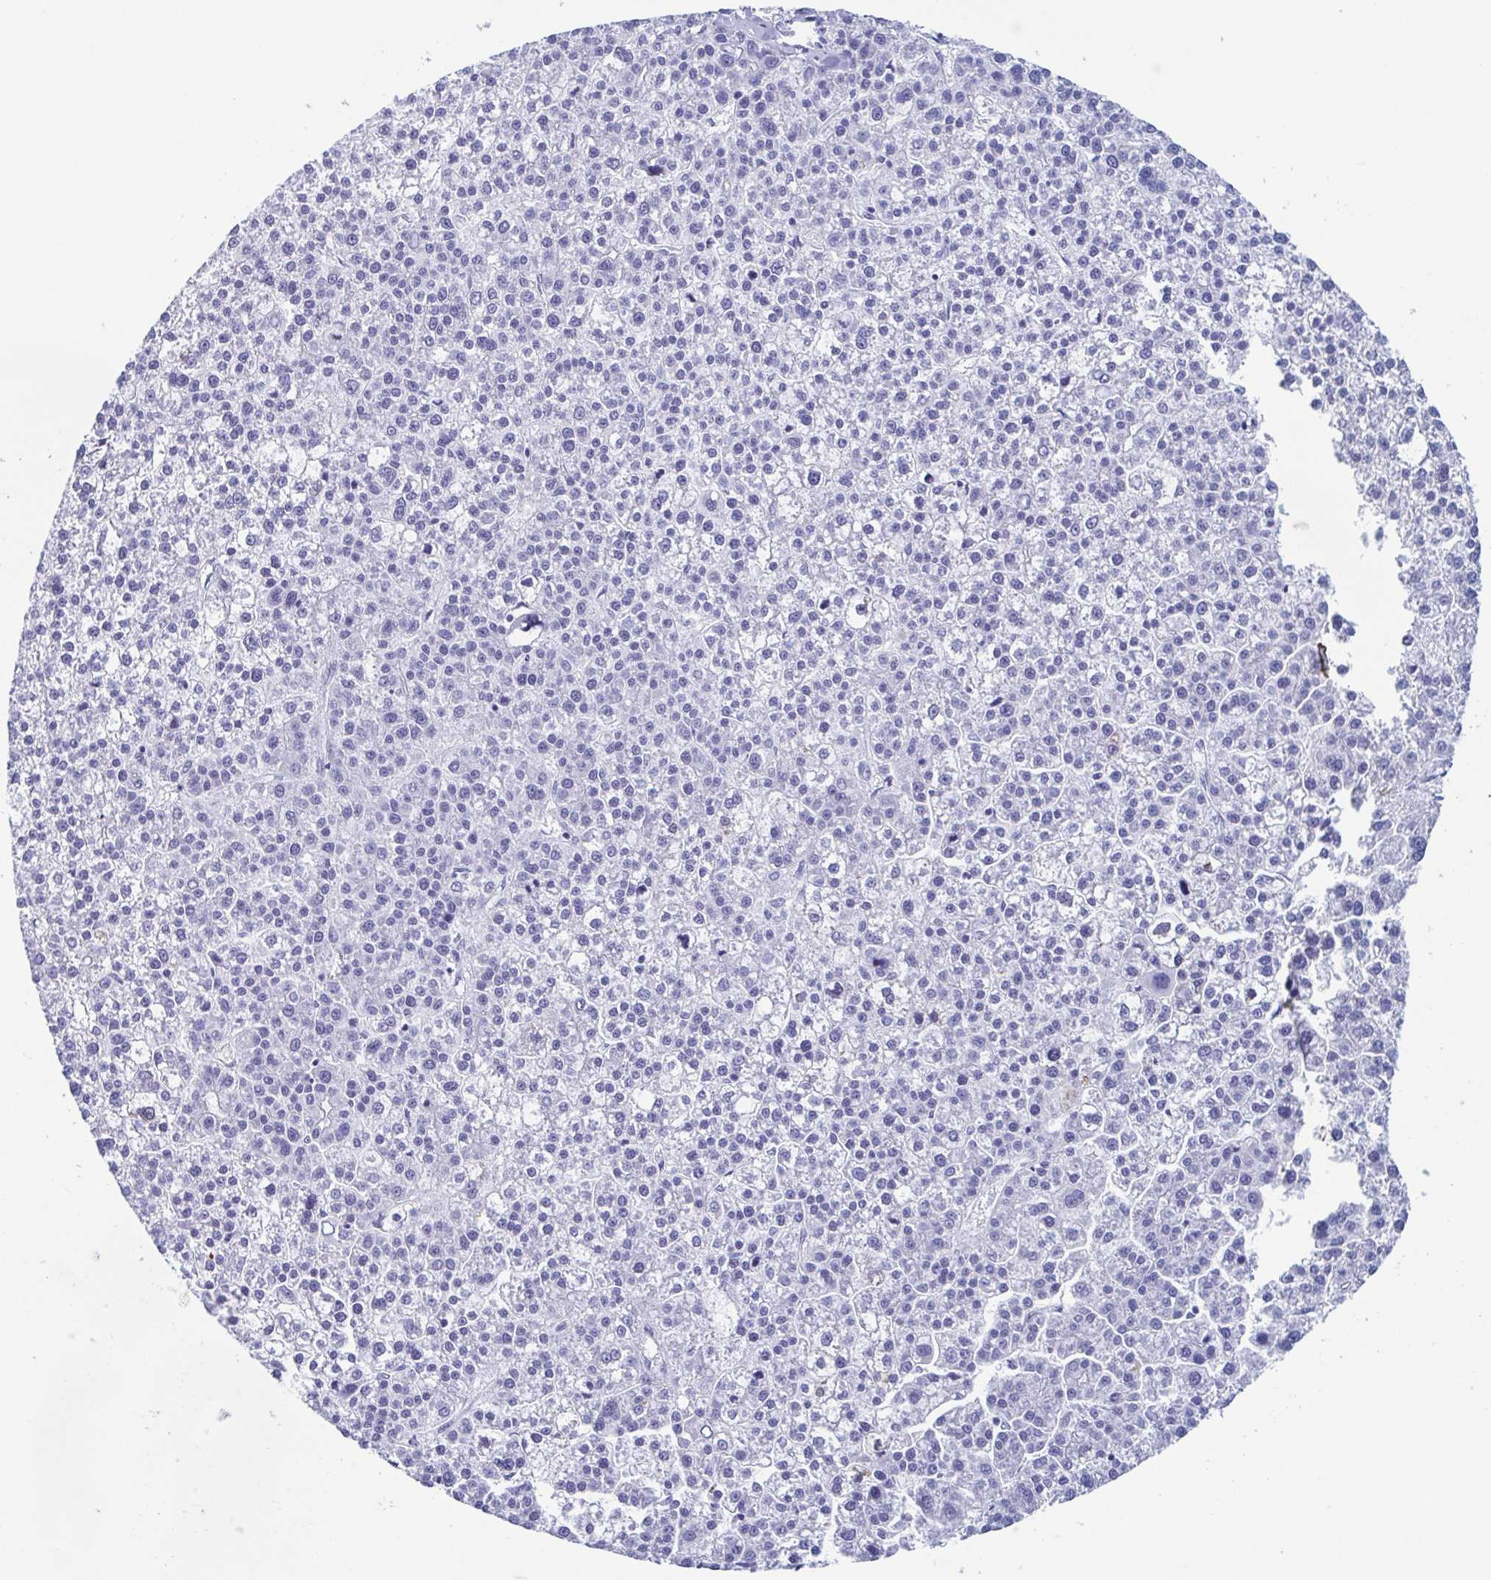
{"staining": {"intensity": "negative", "quantity": "none", "location": "none"}, "tissue": "liver cancer", "cell_type": "Tumor cells", "image_type": "cancer", "snomed": [{"axis": "morphology", "description": "Carcinoma, Hepatocellular, NOS"}, {"axis": "topography", "description": "Liver"}], "caption": "Tumor cells are negative for brown protein staining in liver cancer (hepatocellular carcinoma).", "gene": "ZFP64", "patient": {"sex": "female", "age": 58}}